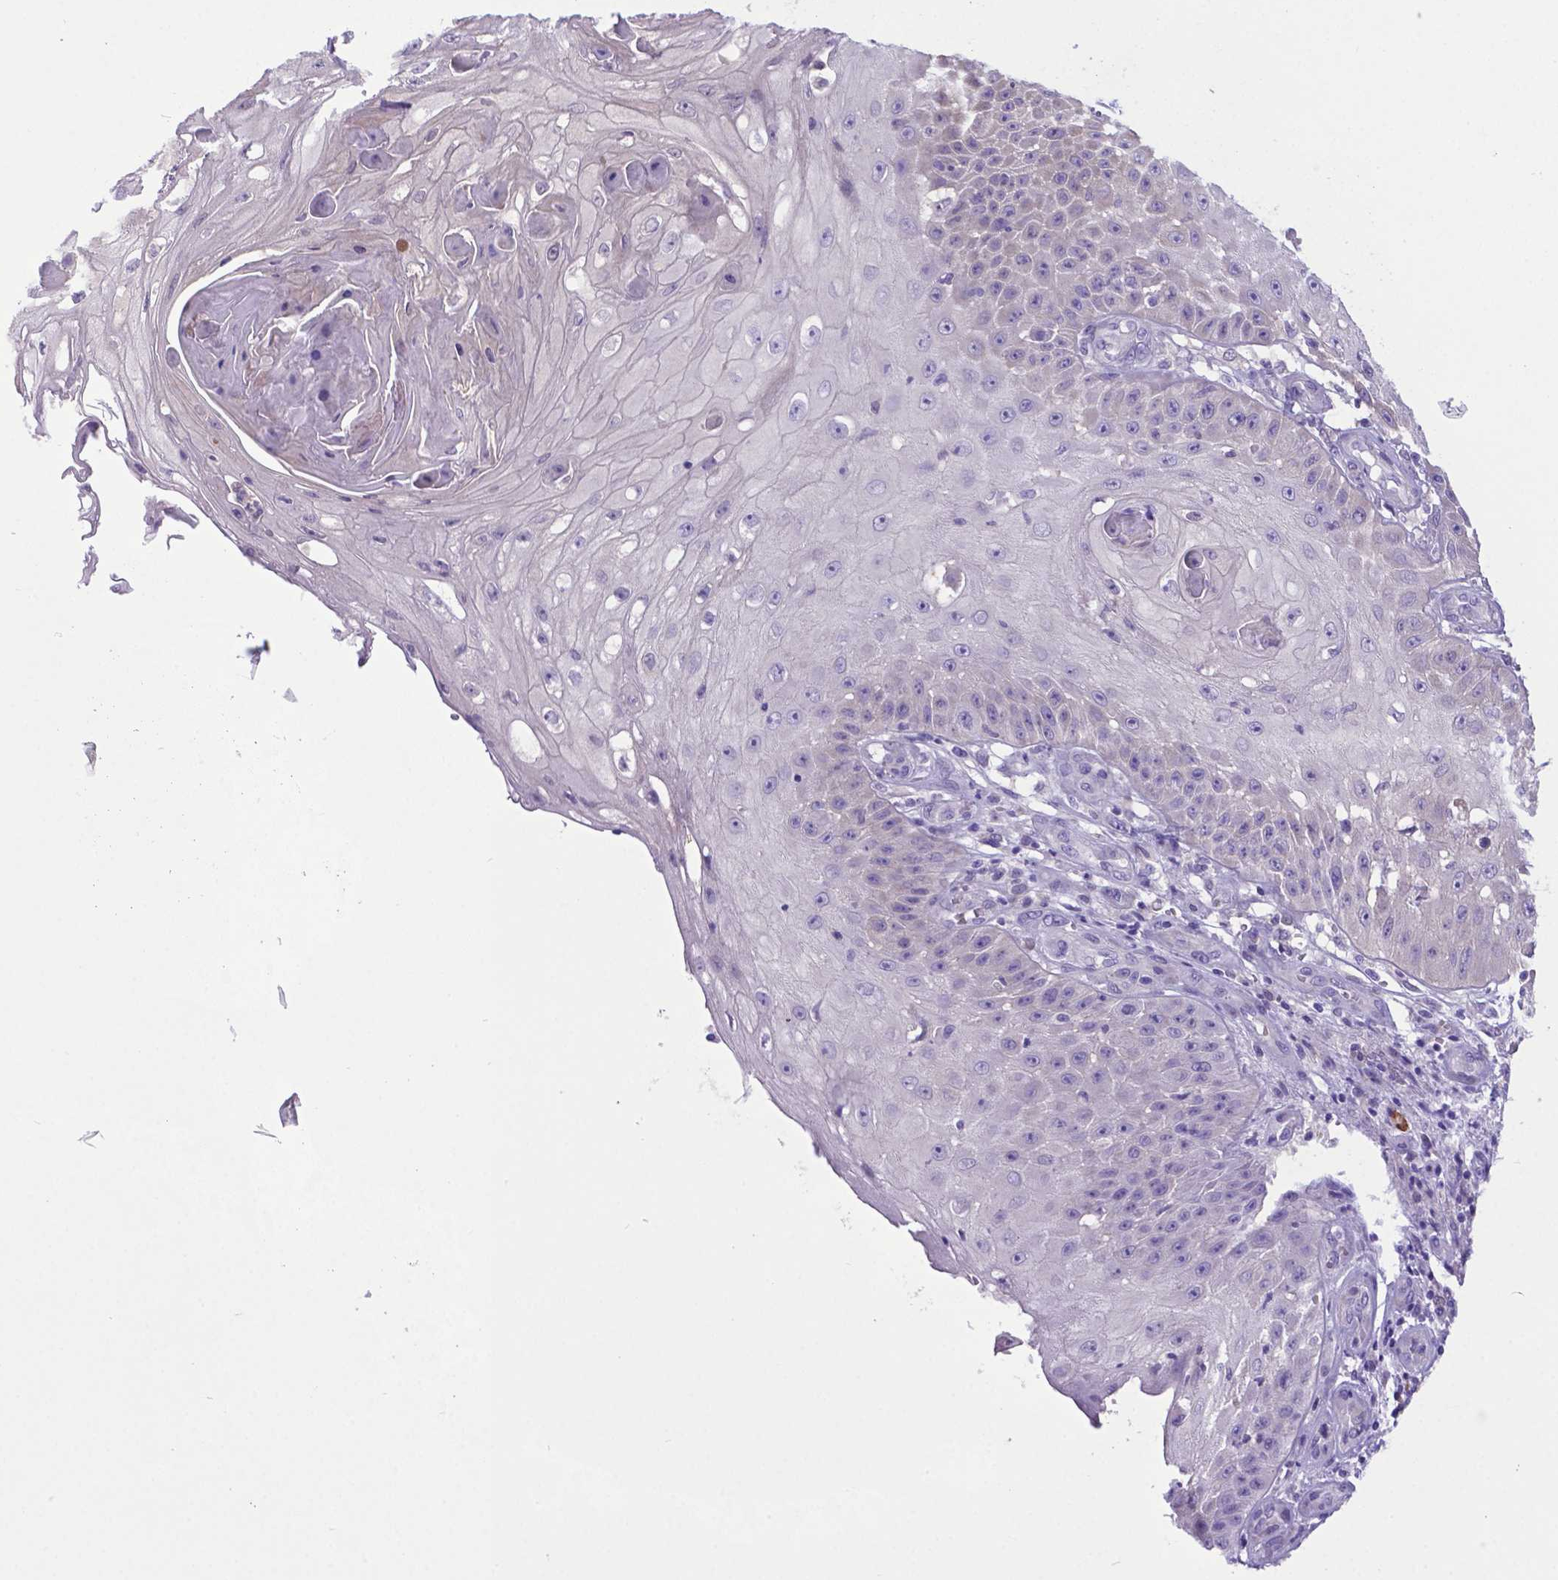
{"staining": {"intensity": "negative", "quantity": "none", "location": "none"}, "tissue": "skin cancer", "cell_type": "Tumor cells", "image_type": "cancer", "snomed": [{"axis": "morphology", "description": "Squamous cell carcinoma, NOS"}, {"axis": "topography", "description": "Skin"}], "caption": "A micrograph of skin cancer (squamous cell carcinoma) stained for a protein demonstrates no brown staining in tumor cells.", "gene": "ADRA2B", "patient": {"sex": "male", "age": 70}}